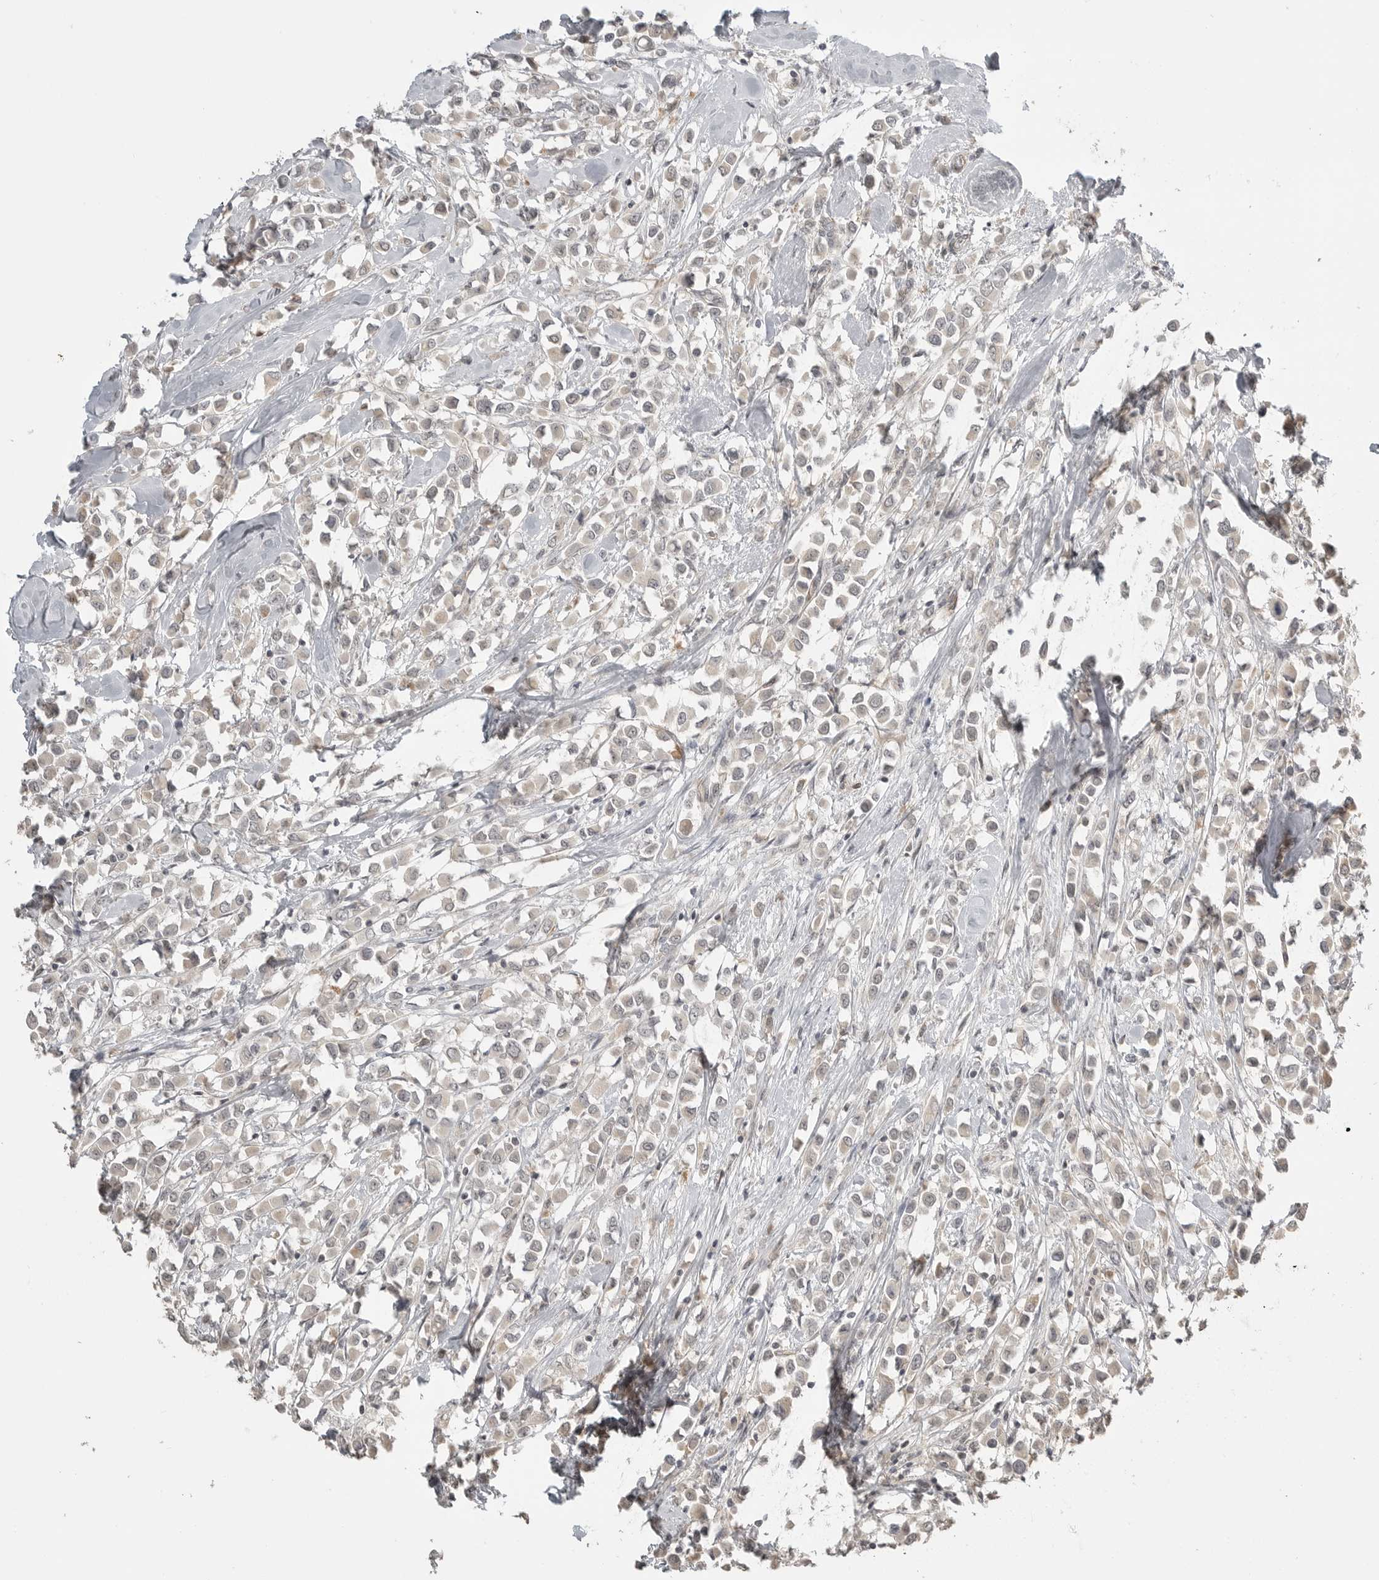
{"staining": {"intensity": "negative", "quantity": "none", "location": "none"}, "tissue": "breast cancer", "cell_type": "Tumor cells", "image_type": "cancer", "snomed": [{"axis": "morphology", "description": "Duct carcinoma"}, {"axis": "topography", "description": "Breast"}], "caption": "Immunohistochemical staining of human breast cancer (intraductal carcinoma) demonstrates no significant staining in tumor cells.", "gene": "SMG8", "patient": {"sex": "female", "age": 61}}